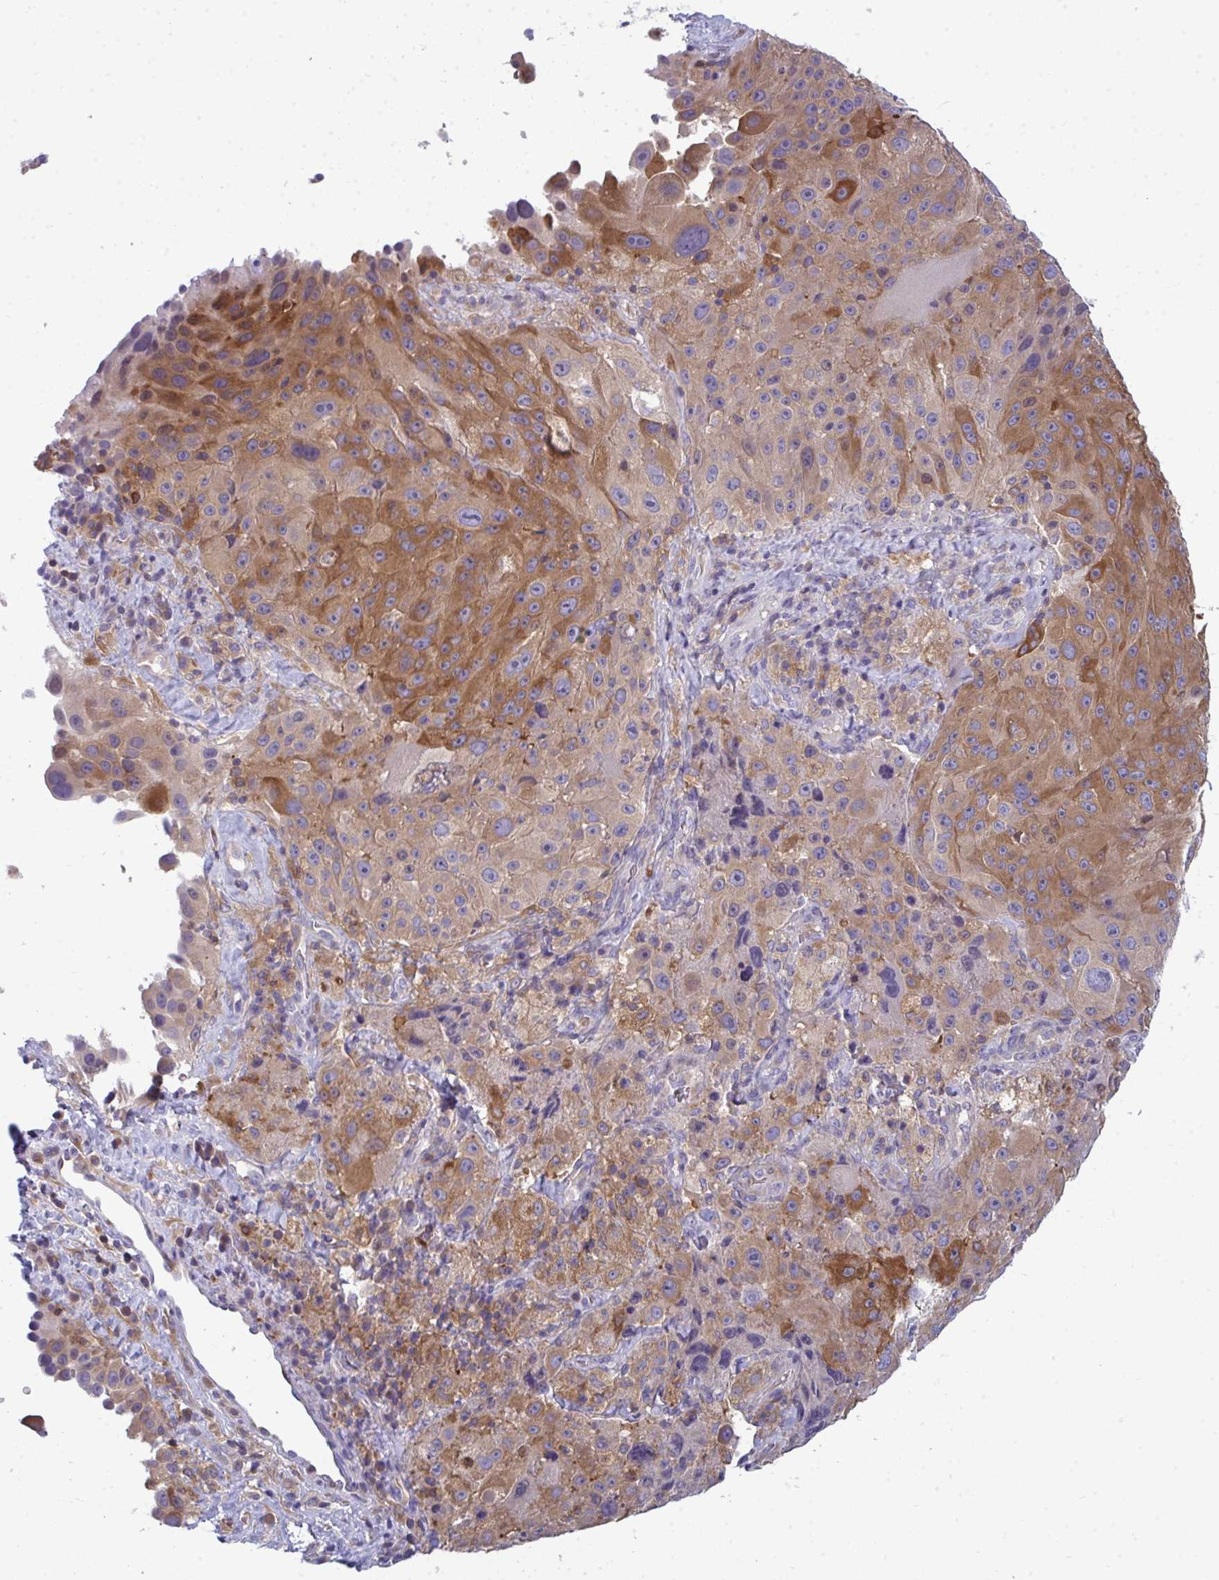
{"staining": {"intensity": "moderate", "quantity": ">75%", "location": "cytoplasmic/membranous"}, "tissue": "melanoma", "cell_type": "Tumor cells", "image_type": "cancer", "snomed": [{"axis": "morphology", "description": "Malignant melanoma, Metastatic site"}, {"axis": "topography", "description": "Lymph node"}], "caption": "This micrograph exhibits malignant melanoma (metastatic site) stained with immunohistochemistry to label a protein in brown. The cytoplasmic/membranous of tumor cells show moderate positivity for the protein. Nuclei are counter-stained blue.", "gene": "SLC30A6", "patient": {"sex": "male", "age": 62}}